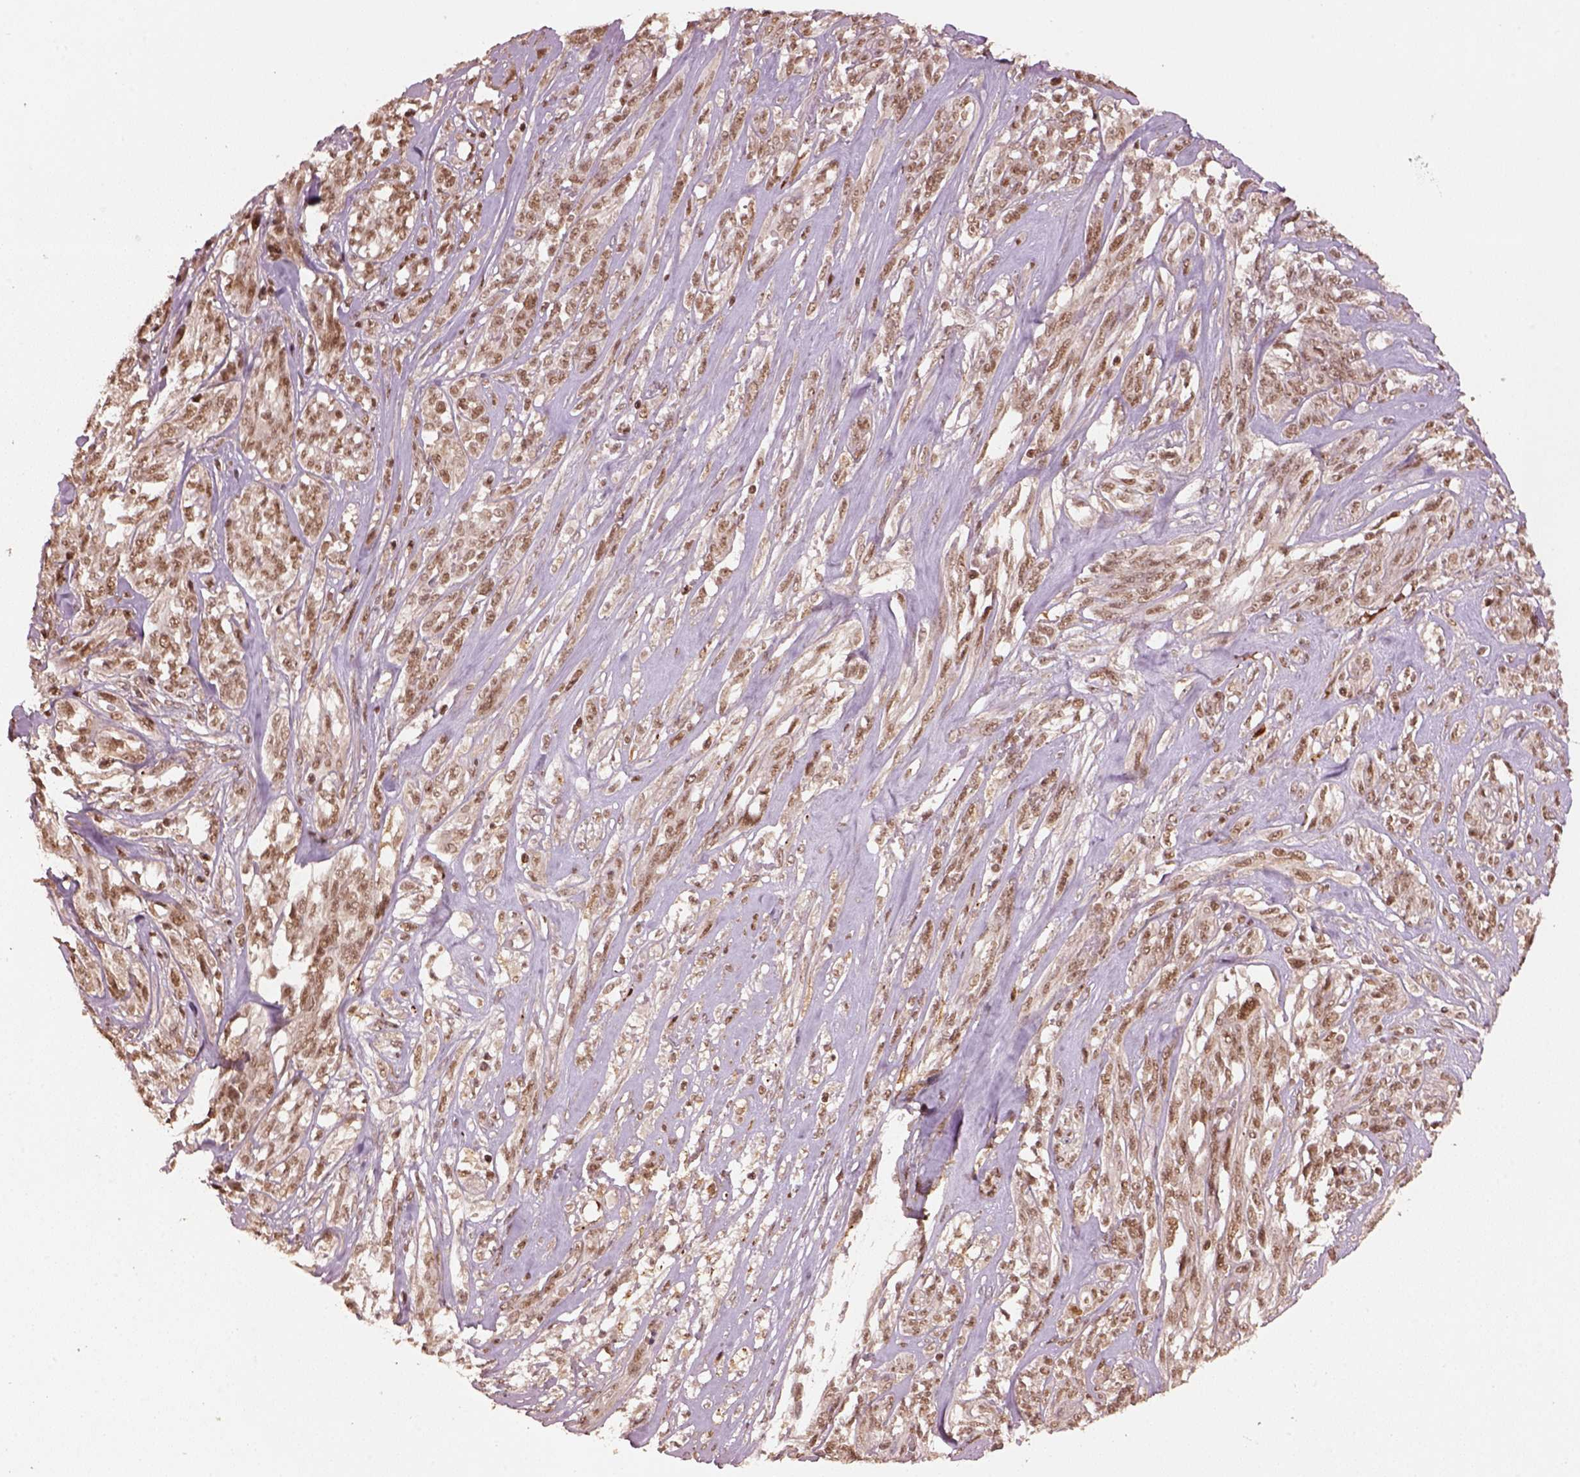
{"staining": {"intensity": "moderate", "quantity": ">75%", "location": "nuclear"}, "tissue": "melanoma", "cell_type": "Tumor cells", "image_type": "cancer", "snomed": [{"axis": "morphology", "description": "Malignant melanoma, NOS"}, {"axis": "topography", "description": "Skin"}], "caption": "An image of human malignant melanoma stained for a protein displays moderate nuclear brown staining in tumor cells.", "gene": "BRD9", "patient": {"sex": "female", "age": 91}}